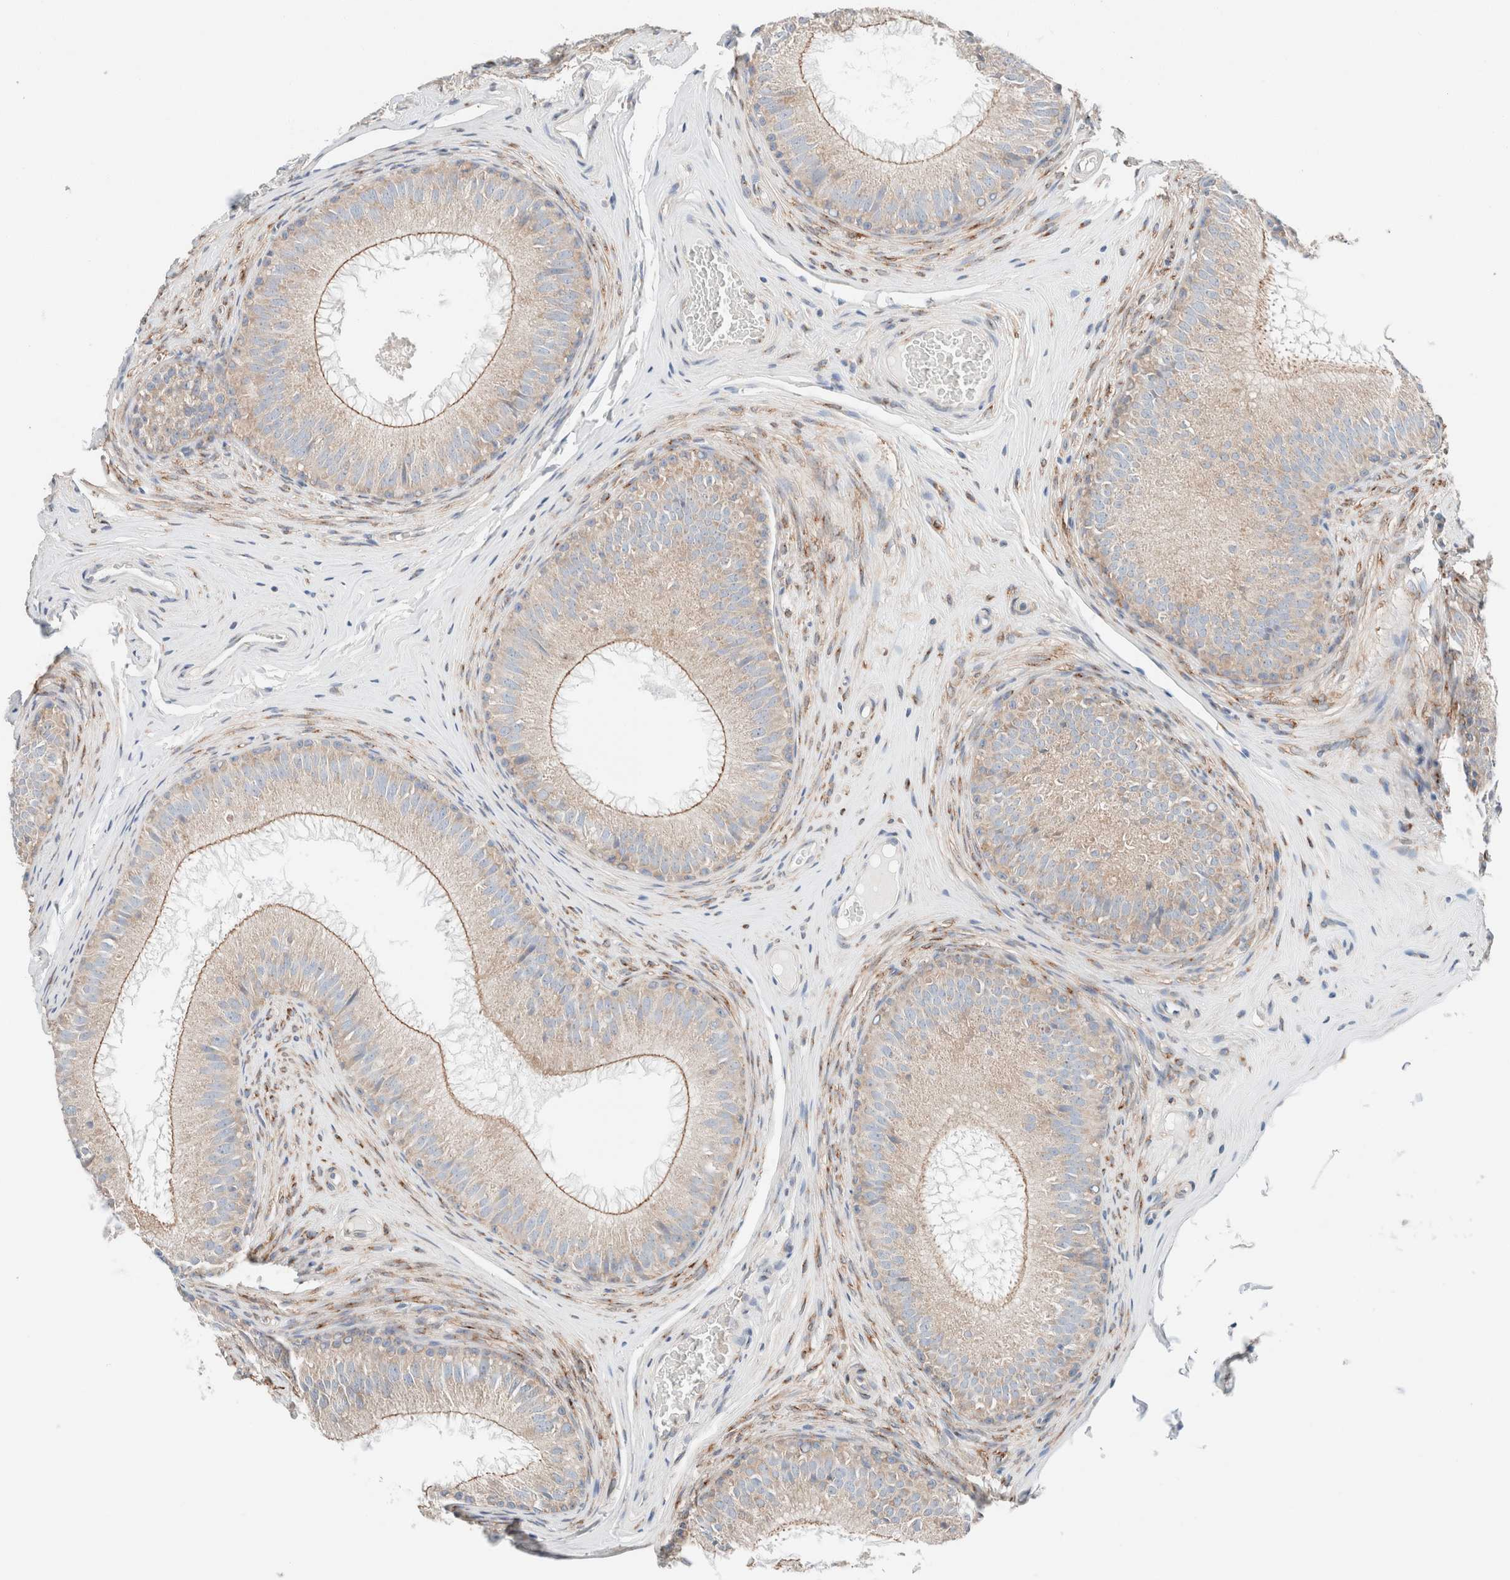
{"staining": {"intensity": "moderate", "quantity": "25%-75%", "location": "cytoplasmic/membranous"}, "tissue": "epididymis", "cell_type": "Glandular cells", "image_type": "normal", "snomed": [{"axis": "morphology", "description": "Normal tissue, NOS"}, {"axis": "topography", "description": "Epididymis"}], "caption": "This histopathology image reveals immunohistochemistry (IHC) staining of unremarkable human epididymis, with medium moderate cytoplasmic/membranous expression in about 25%-75% of glandular cells.", "gene": "CASC3", "patient": {"sex": "male", "age": 32}}